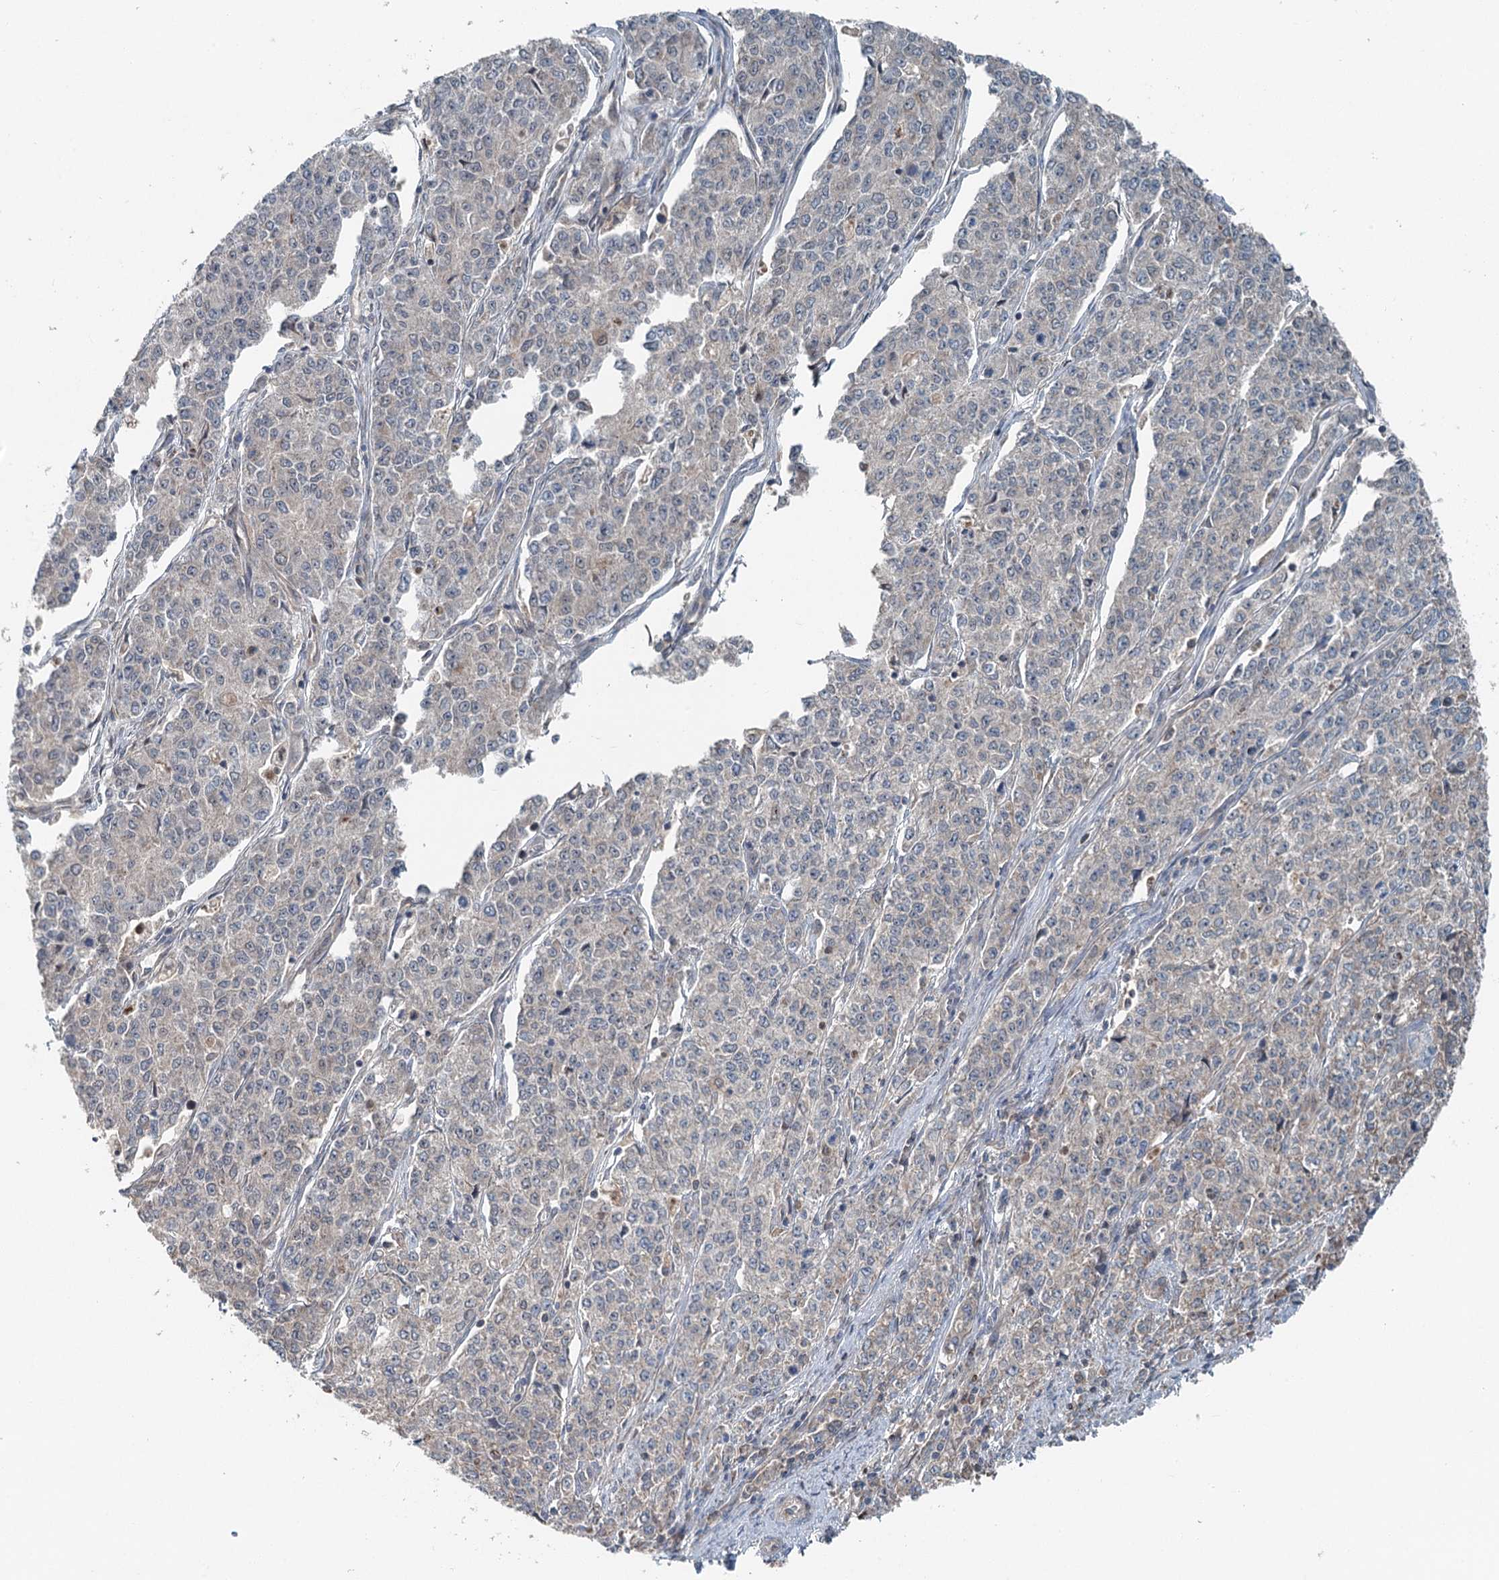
{"staining": {"intensity": "negative", "quantity": "none", "location": "none"}, "tissue": "endometrial cancer", "cell_type": "Tumor cells", "image_type": "cancer", "snomed": [{"axis": "morphology", "description": "Adenocarcinoma, NOS"}, {"axis": "topography", "description": "Endometrium"}], "caption": "This is an immunohistochemistry (IHC) photomicrograph of endometrial cancer. There is no positivity in tumor cells.", "gene": "CHCHD5", "patient": {"sex": "female", "age": 50}}